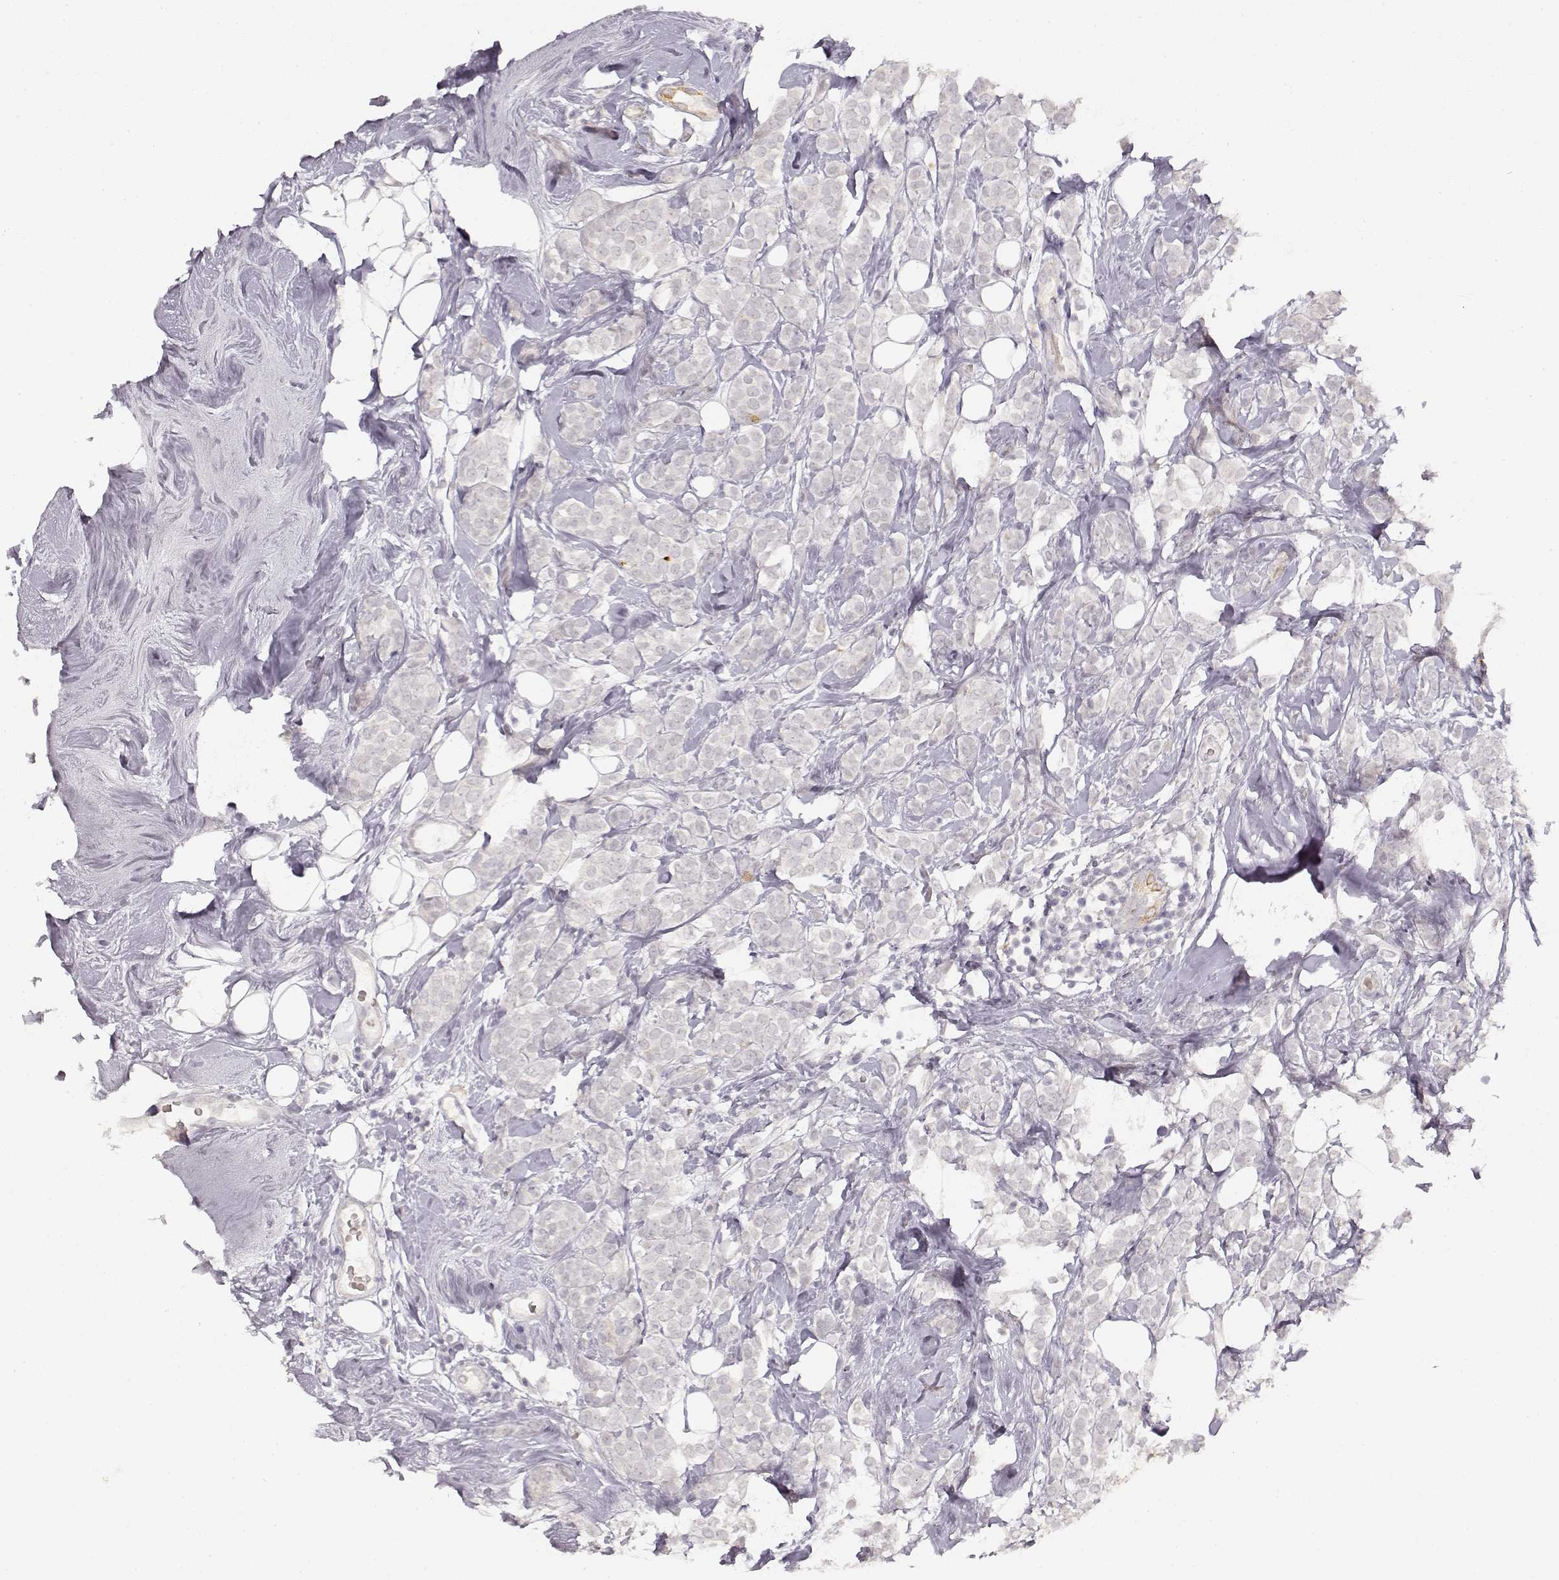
{"staining": {"intensity": "negative", "quantity": "none", "location": "none"}, "tissue": "breast cancer", "cell_type": "Tumor cells", "image_type": "cancer", "snomed": [{"axis": "morphology", "description": "Lobular carcinoma"}, {"axis": "topography", "description": "Breast"}], "caption": "Immunohistochemical staining of human breast cancer reveals no significant staining in tumor cells.", "gene": "LAMC2", "patient": {"sex": "female", "age": 49}}